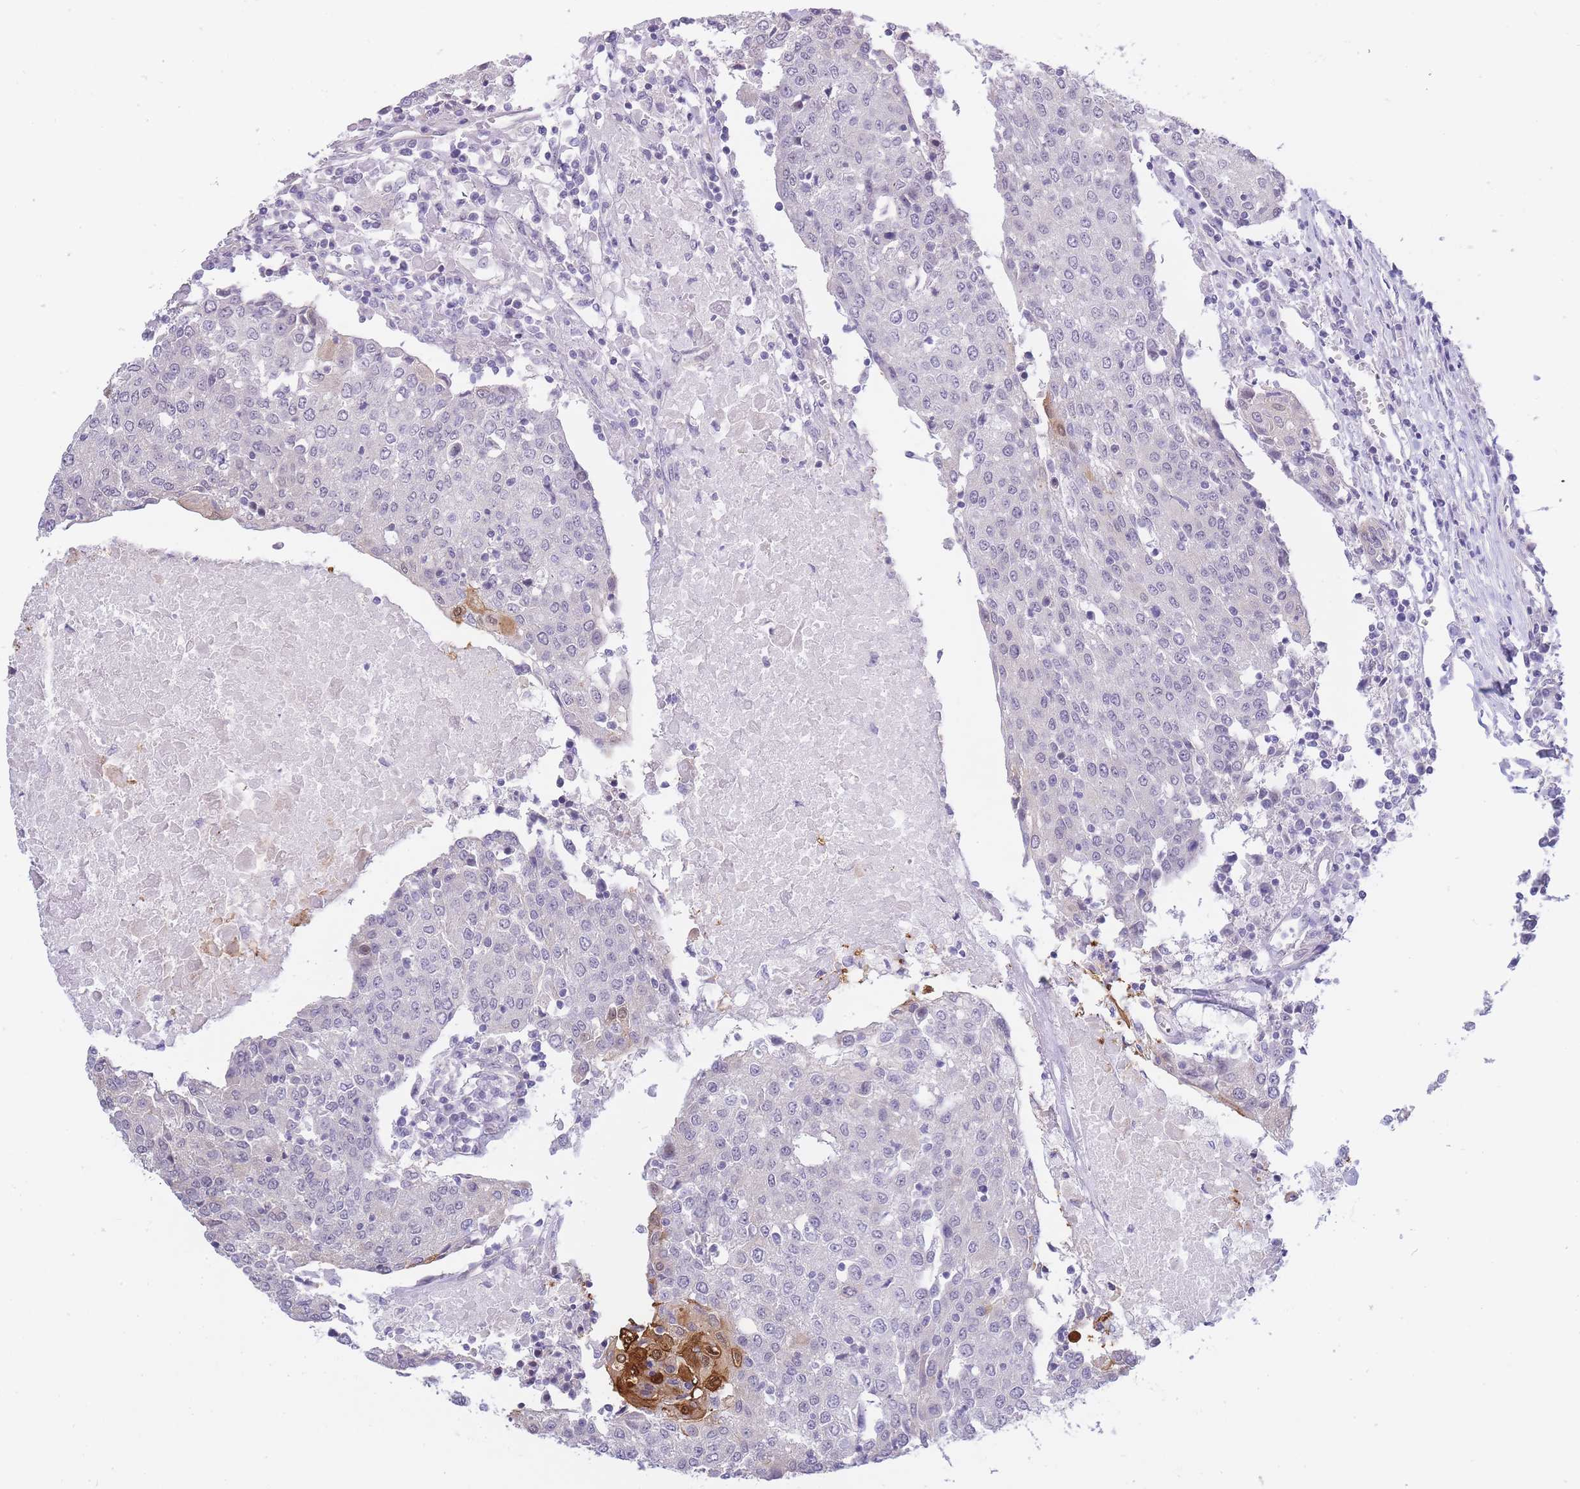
{"staining": {"intensity": "strong", "quantity": "<25%", "location": "cytoplasmic/membranous,nuclear"}, "tissue": "urothelial cancer", "cell_type": "Tumor cells", "image_type": "cancer", "snomed": [{"axis": "morphology", "description": "Urothelial carcinoma, High grade"}, {"axis": "topography", "description": "Urinary bladder"}], "caption": "The immunohistochemical stain highlights strong cytoplasmic/membranous and nuclear positivity in tumor cells of urothelial cancer tissue.", "gene": "C19orf25", "patient": {"sex": "female", "age": 85}}